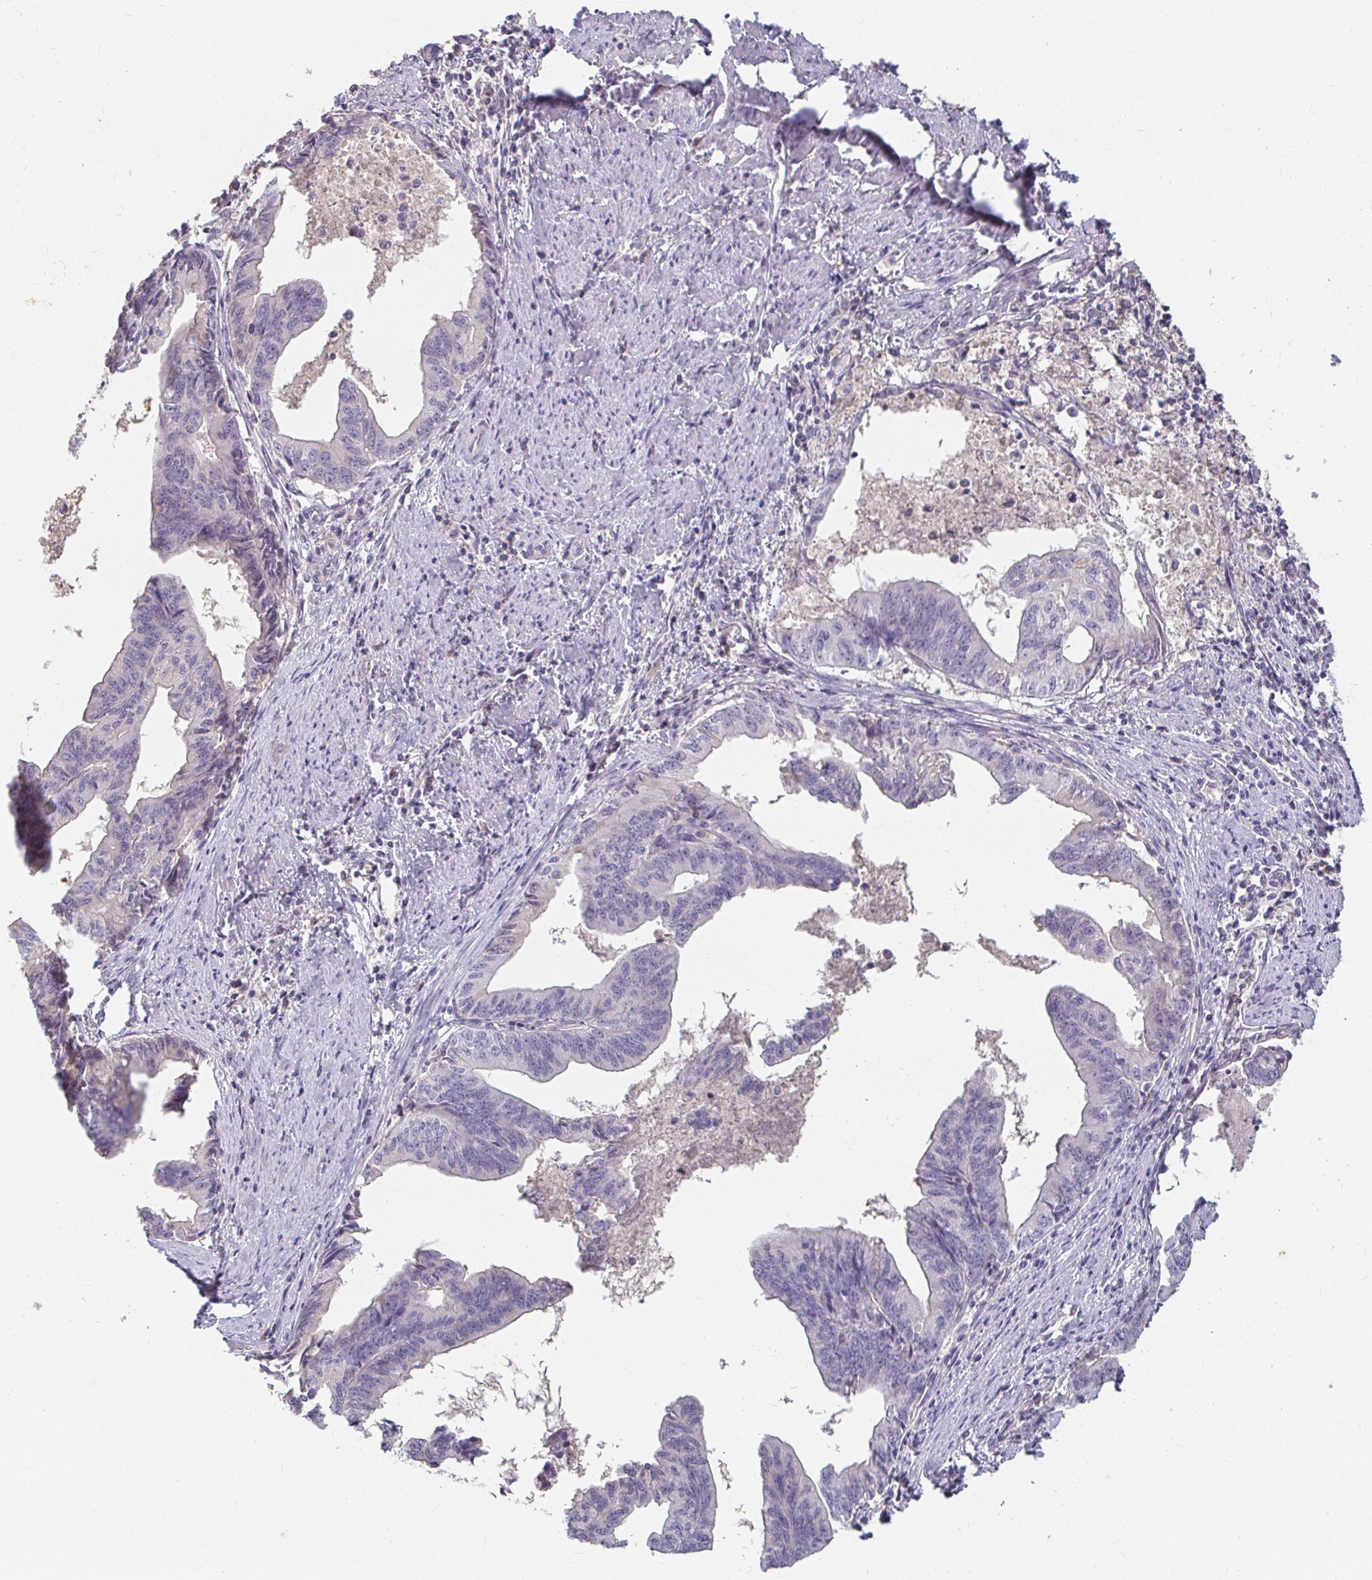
{"staining": {"intensity": "negative", "quantity": "none", "location": "none"}, "tissue": "endometrial cancer", "cell_type": "Tumor cells", "image_type": "cancer", "snomed": [{"axis": "morphology", "description": "Adenocarcinoma, NOS"}, {"axis": "topography", "description": "Endometrium"}], "caption": "Immunohistochemistry (IHC) photomicrograph of endometrial cancer (adenocarcinoma) stained for a protein (brown), which displays no expression in tumor cells.", "gene": "LOXL4", "patient": {"sex": "female", "age": 65}}